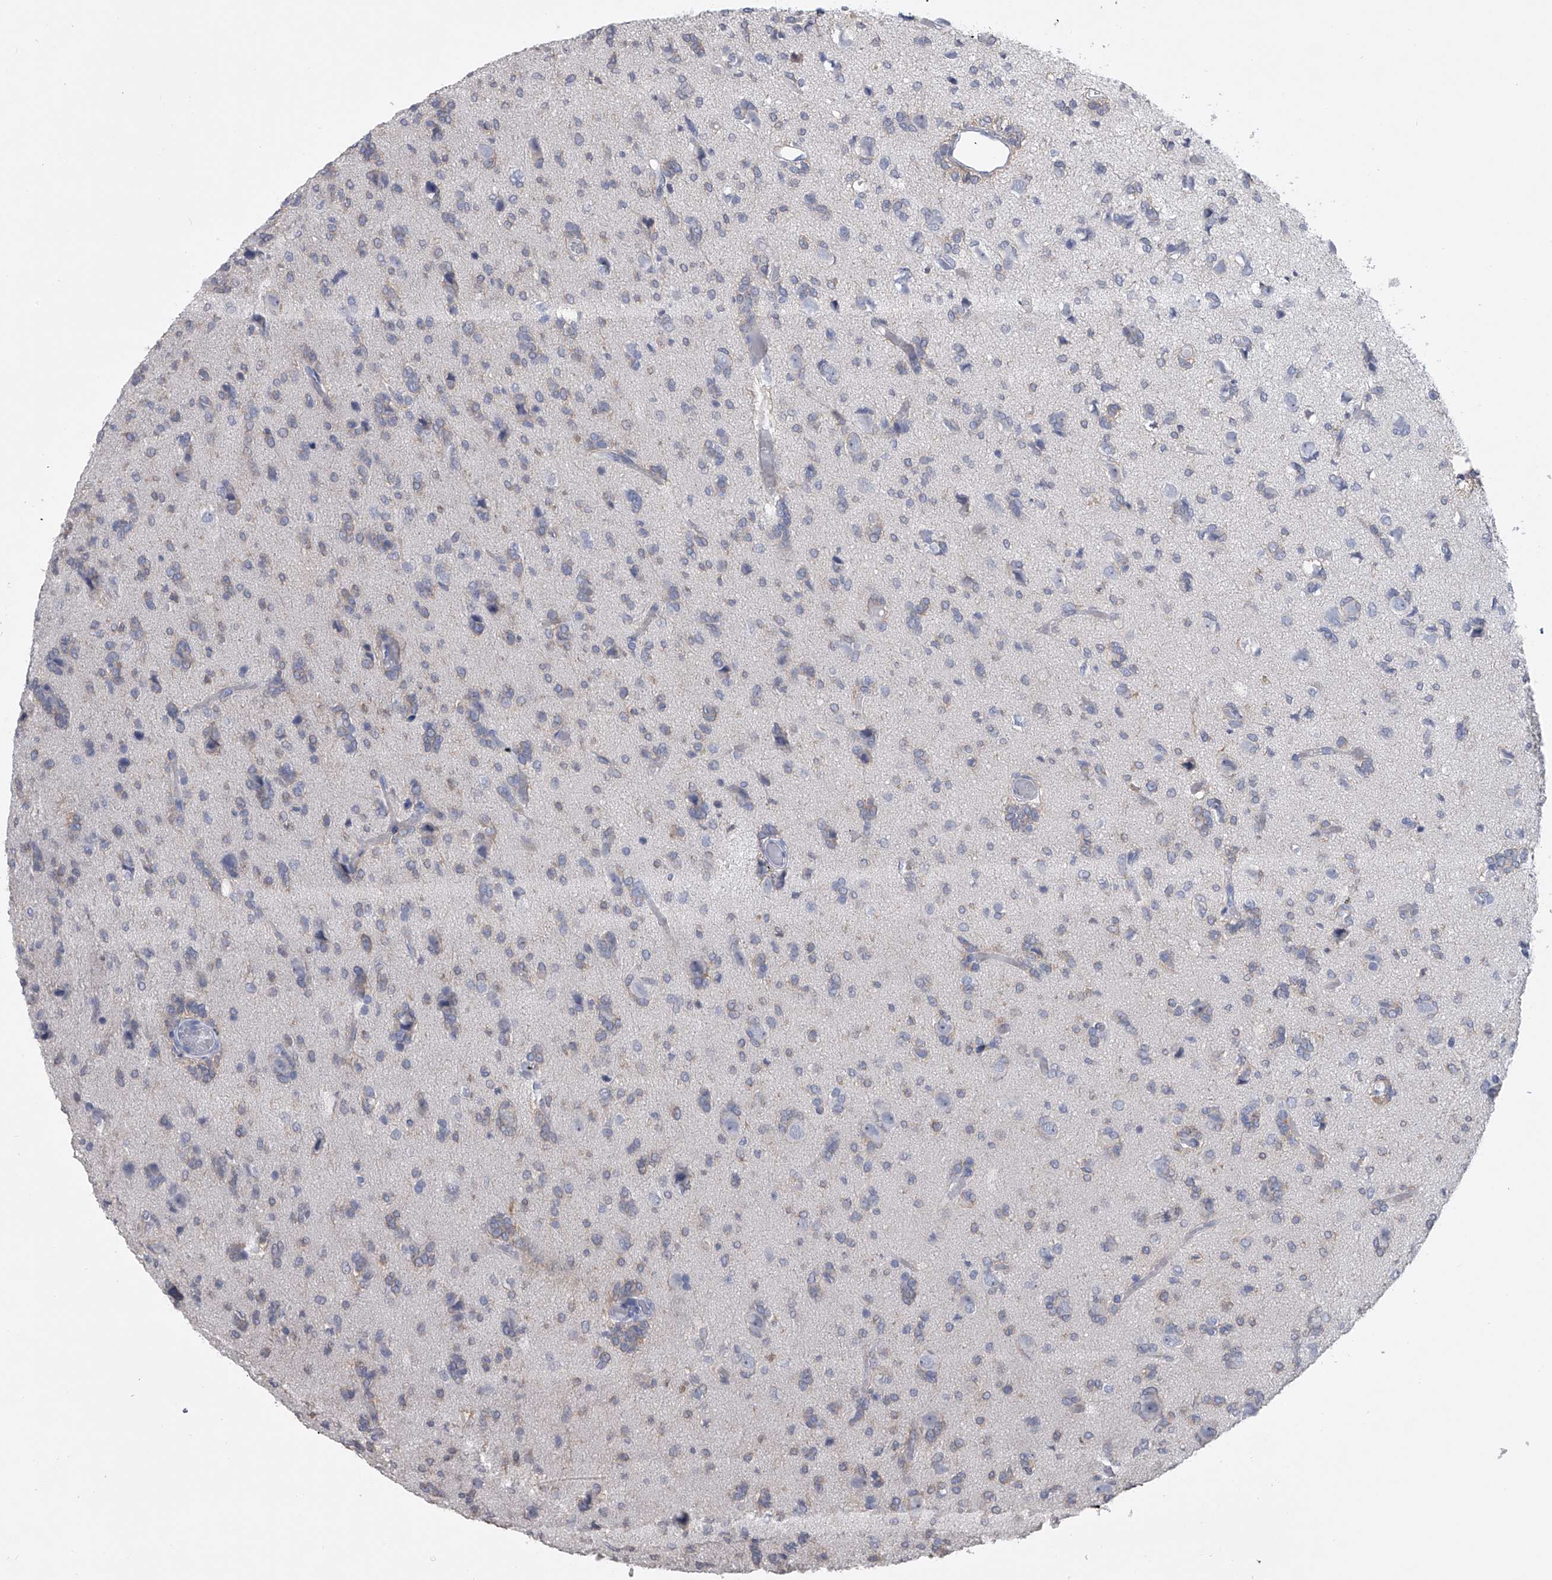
{"staining": {"intensity": "negative", "quantity": "none", "location": "none"}, "tissue": "glioma", "cell_type": "Tumor cells", "image_type": "cancer", "snomed": [{"axis": "morphology", "description": "Glioma, malignant, High grade"}, {"axis": "topography", "description": "Brain"}], "caption": "Glioma was stained to show a protein in brown. There is no significant expression in tumor cells. (DAB (3,3'-diaminobenzidine) immunohistochemistry (IHC), high magnification).", "gene": "TASP1", "patient": {"sex": "female", "age": 59}}